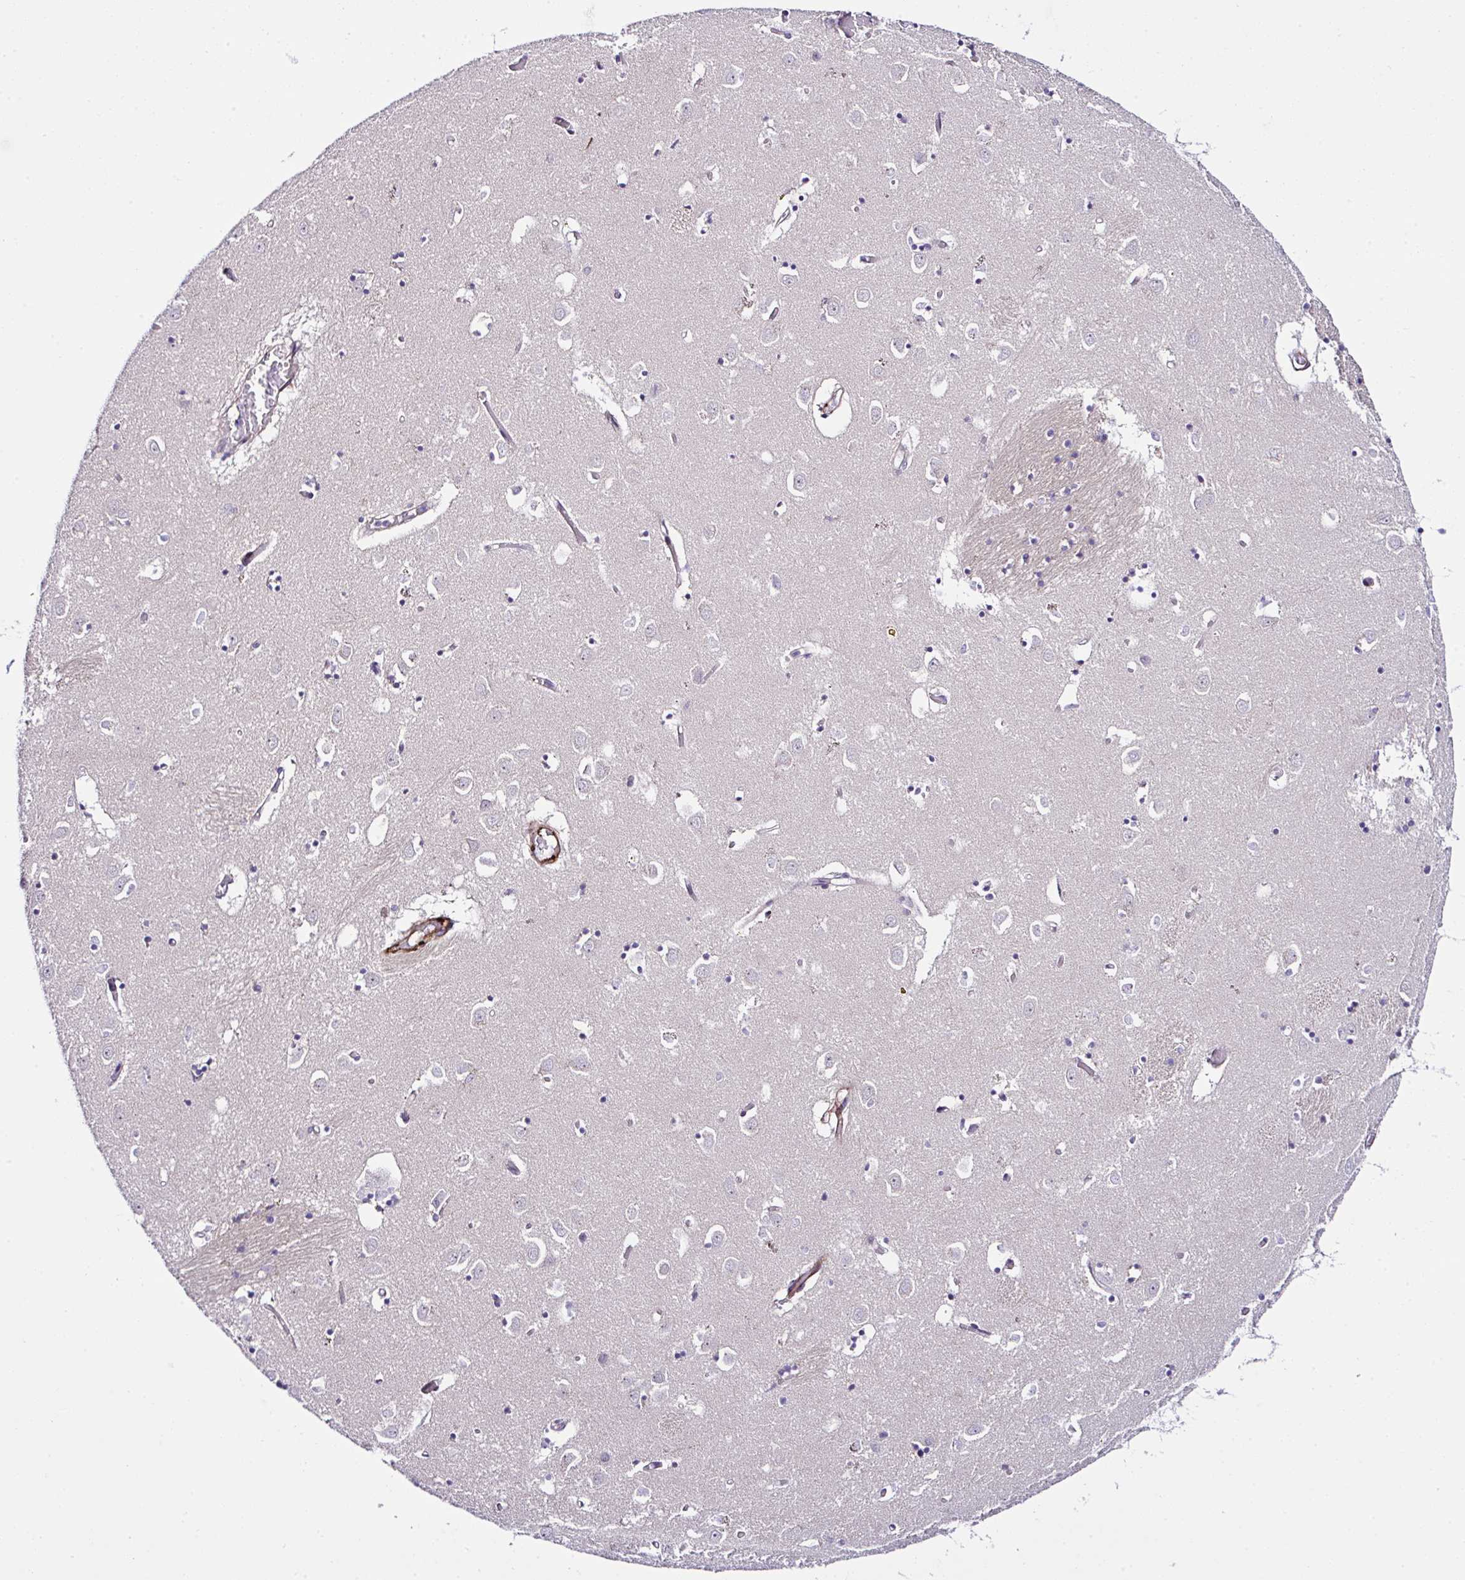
{"staining": {"intensity": "negative", "quantity": "none", "location": "none"}, "tissue": "caudate", "cell_type": "Glial cells", "image_type": "normal", "snomed": [{"axis": "morphology", "description": "Normal tissue, NOS"}, {"axis": "topography", "description": "Lateral ventricle wall"}], "caption": "This is an immunohistochemistry (IHC) histopathology image of normal caudate. There is no positivity in glial cells.", "gene": "FBXO34", "patient": {"sex": "male", "age": 70}}